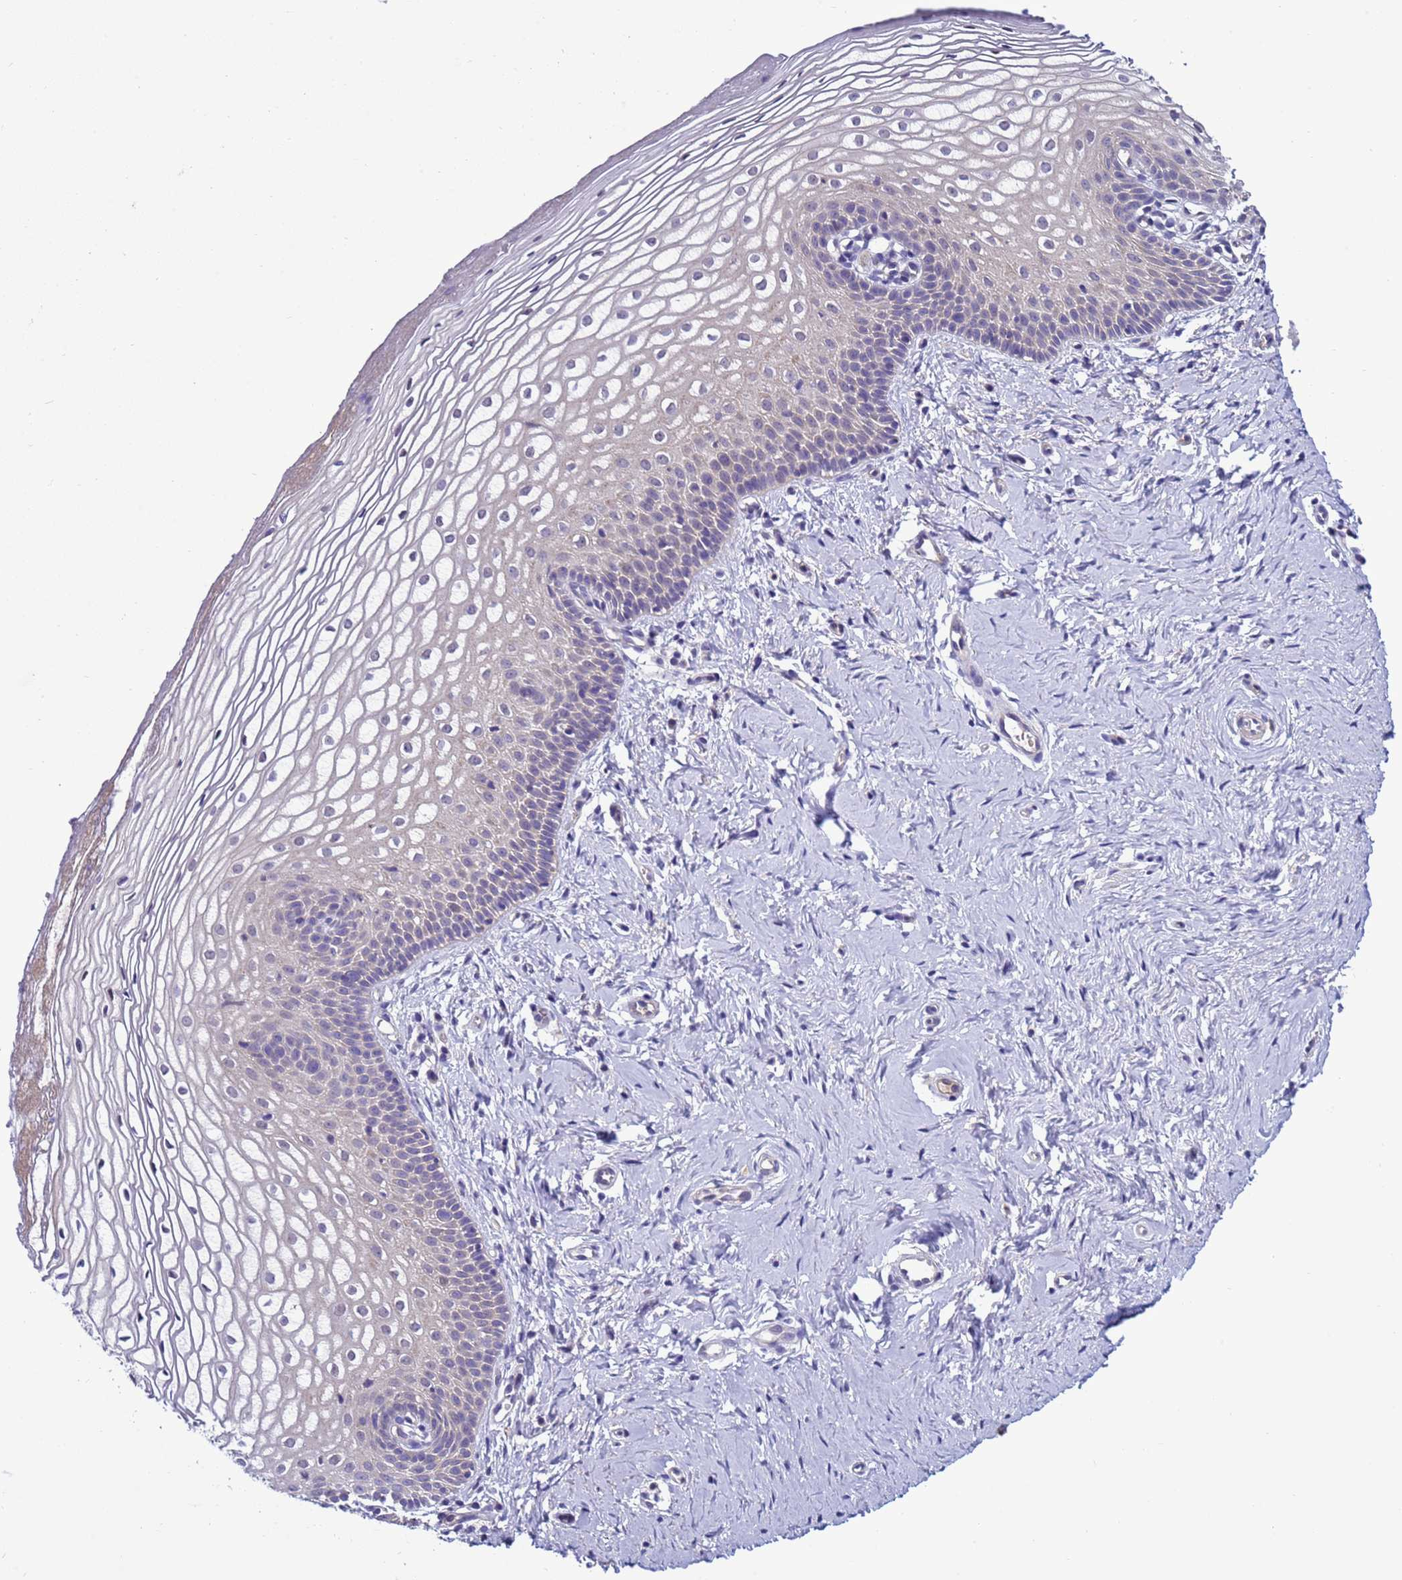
{"staining": {"intensity": "negative", "quantity": "none", "location": "none"}, "tissue": "vagina", "cell_type": "Squamous epithelial cells", "image_type": "normal", "snomed": [{"axis": "morphology", "description": "Normal tissue, NOS"}, {"axis": "topography", "description": "Vagina"}], "caption": "Human vagina stained for a protein using immunohistochemistry (IHC) demonstrates no expression in squamous epithelial cells.", "gene": "NAT1", "patient": {"sex": "female", "age": 56}}